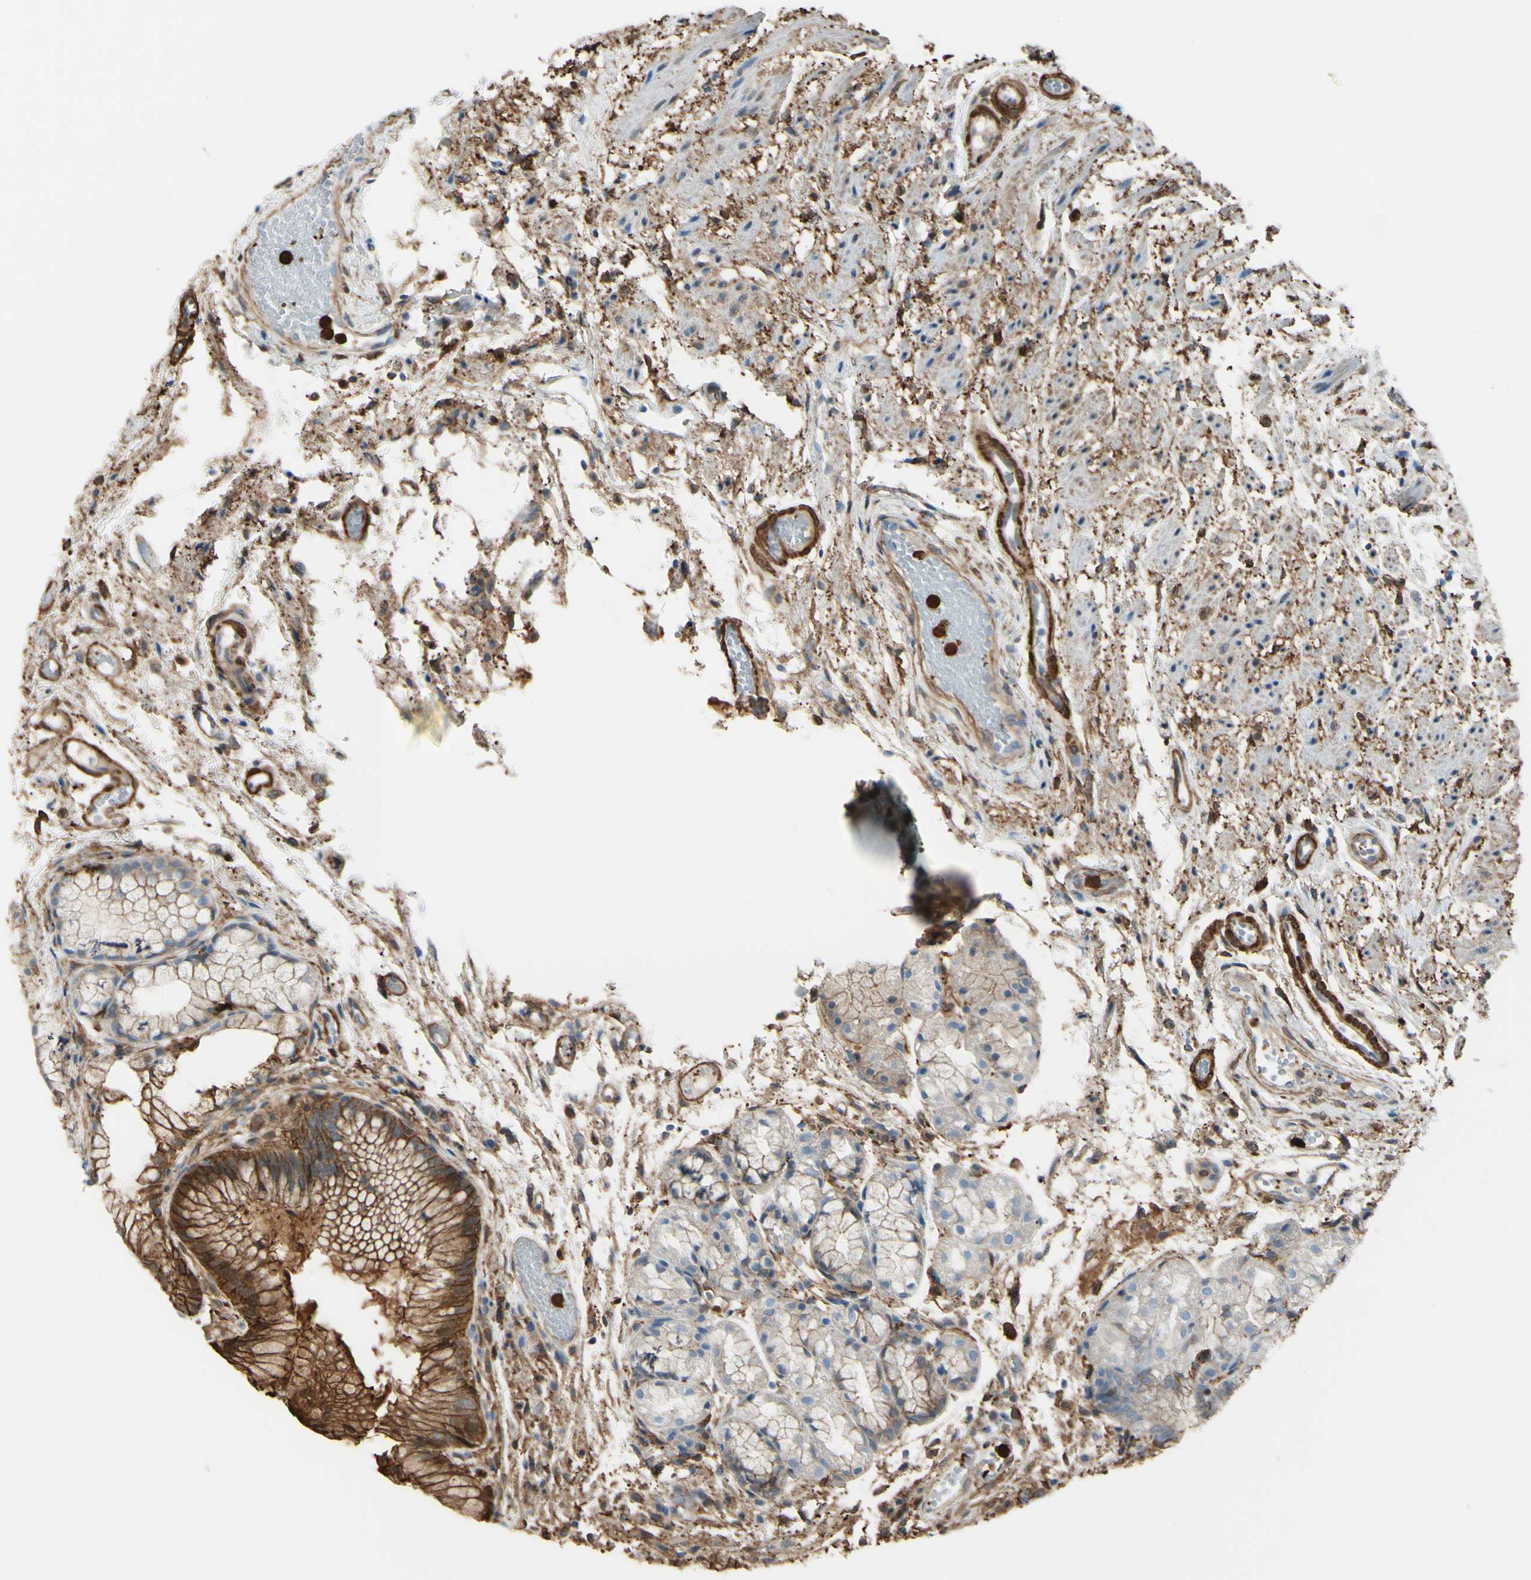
{"staining": {"intensity": "strong", "quantity": ">75%", "location": "cytoplasmic/membranous"}, "tissue": "stomach", "cell_type": "Glandular cells", "image_type": "normal", "snomed": [{"axis": "morphology", "description": "Normal tissue, NOS"}, {"axis": "topography", "description": "Stomach, upper"}], "caption": "A brown stain highlights strong cytoplasmic/membranous staining of a protein in glandular cells of benign stomach. (IHC, brightfield microscopy, high magnification).", "gene": "GSN", "patient": {"sex": "male", "age": 72}}